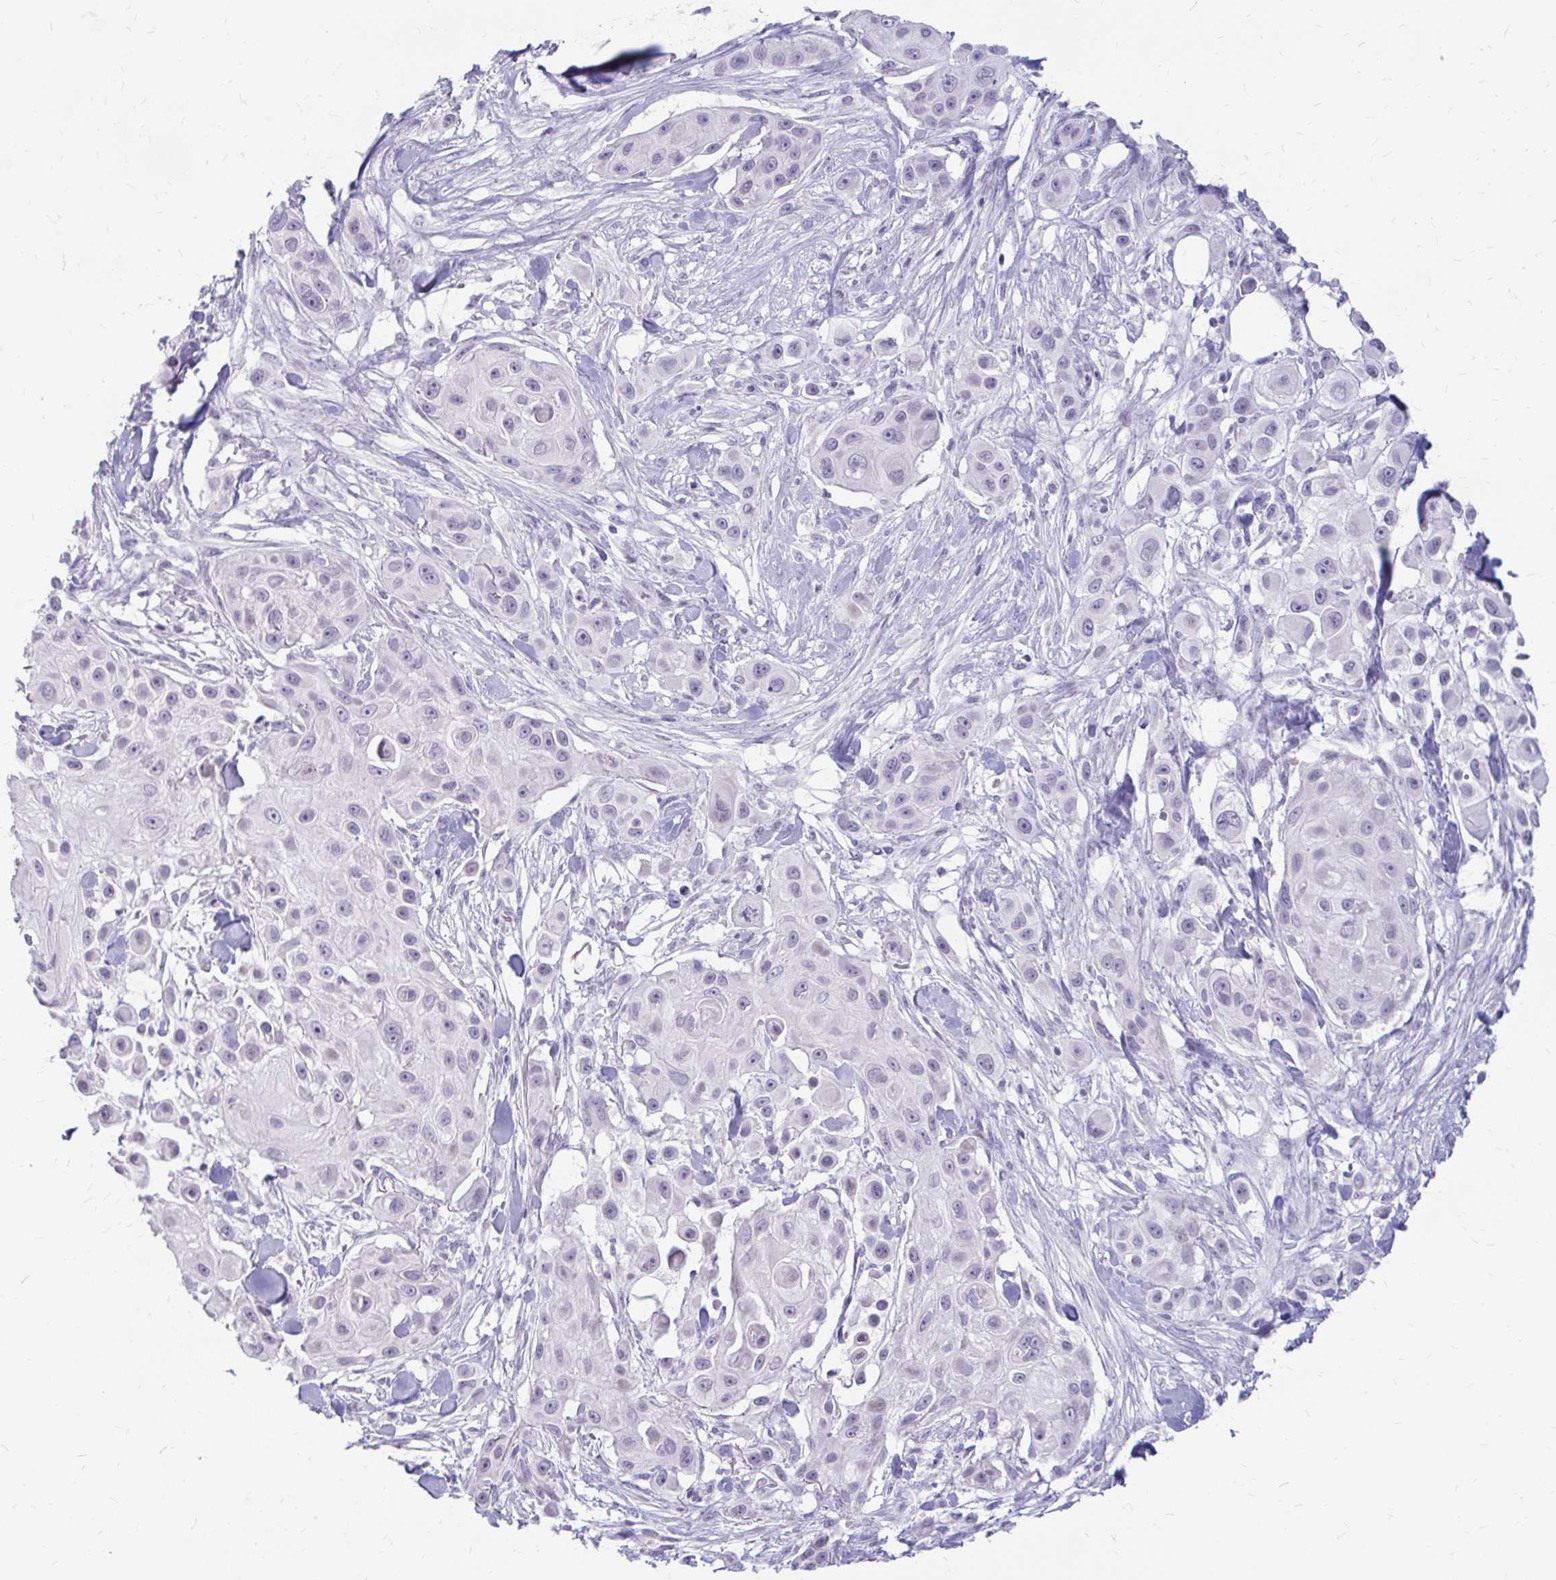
{"staining": {"intensity": "negative", "quantity": "none", "location": "none"}, "tissue": "skin cancer", "cell_type": "Tumor cells", "image_type": "cancer", "snomed": [{"axis": "morphology", "description": "Squamous cell carcinoma, NOS"}, {"axis": "topography", "description": "Skin"}], "caption": "Immunohistochemistry micrograph of skin cancer (squamous cell carcinoma) stained for a protein (brown), which shows no staining in tumor cells.", "gene": "RGS16", "patient": {"sex": "male", "age": 63}}